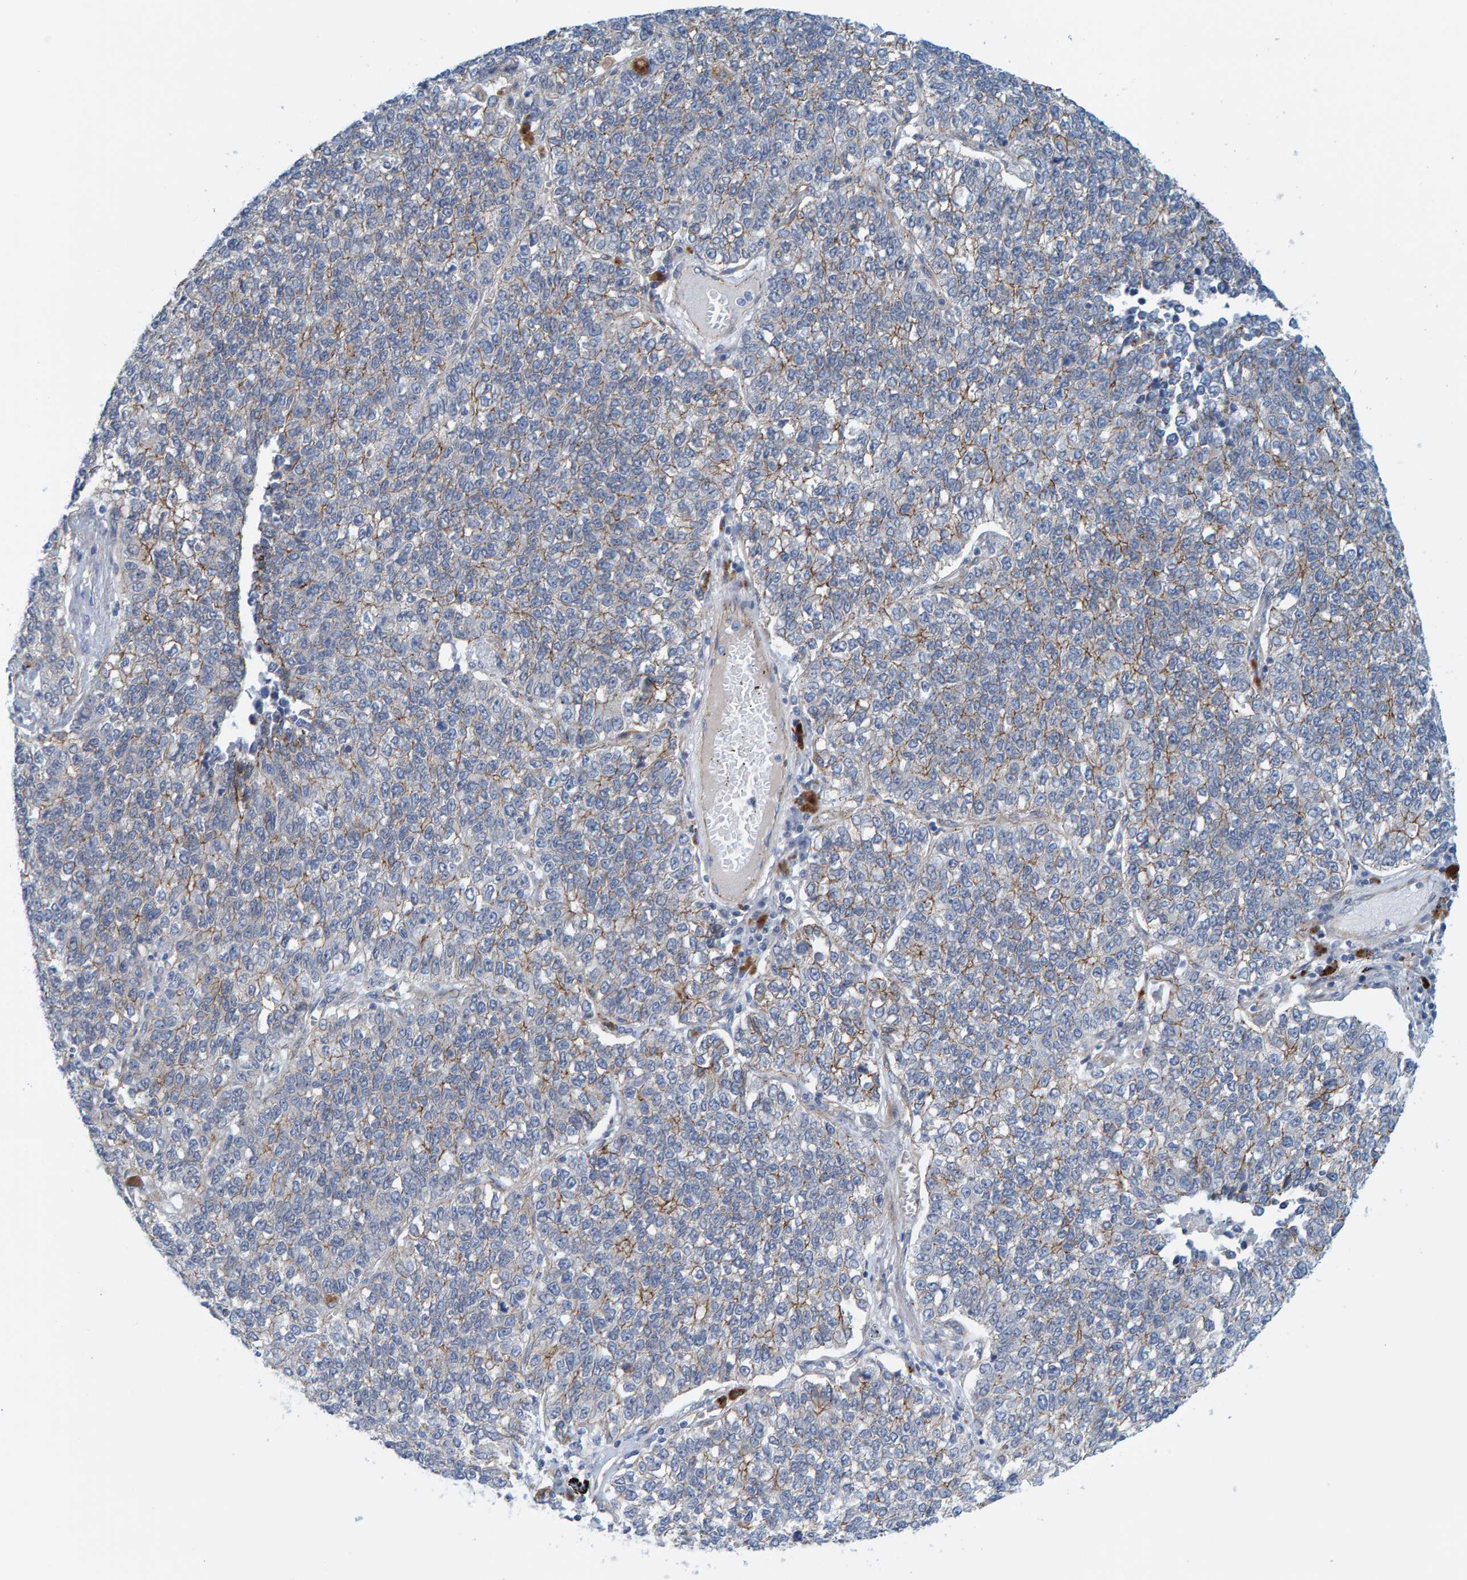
{"staining": {"intensity": "weak", "quantity": "<25%", "location": "cytoplasmic/membranous"}, "tissue": "lung cancer", "cell_type": "Tumor cells", "image_type": "cancer", "snomed": [{"axis": "morphology", "description": "Adenocarcinoma, NOS"}, {"axis": "topography", "description": "Lung"}], "caption": "Micrograph shows no significant protein staining in tumor cells of lung cancer.", "gene": "KRBA2", "patient": {"sex": "male", "age": 49}}